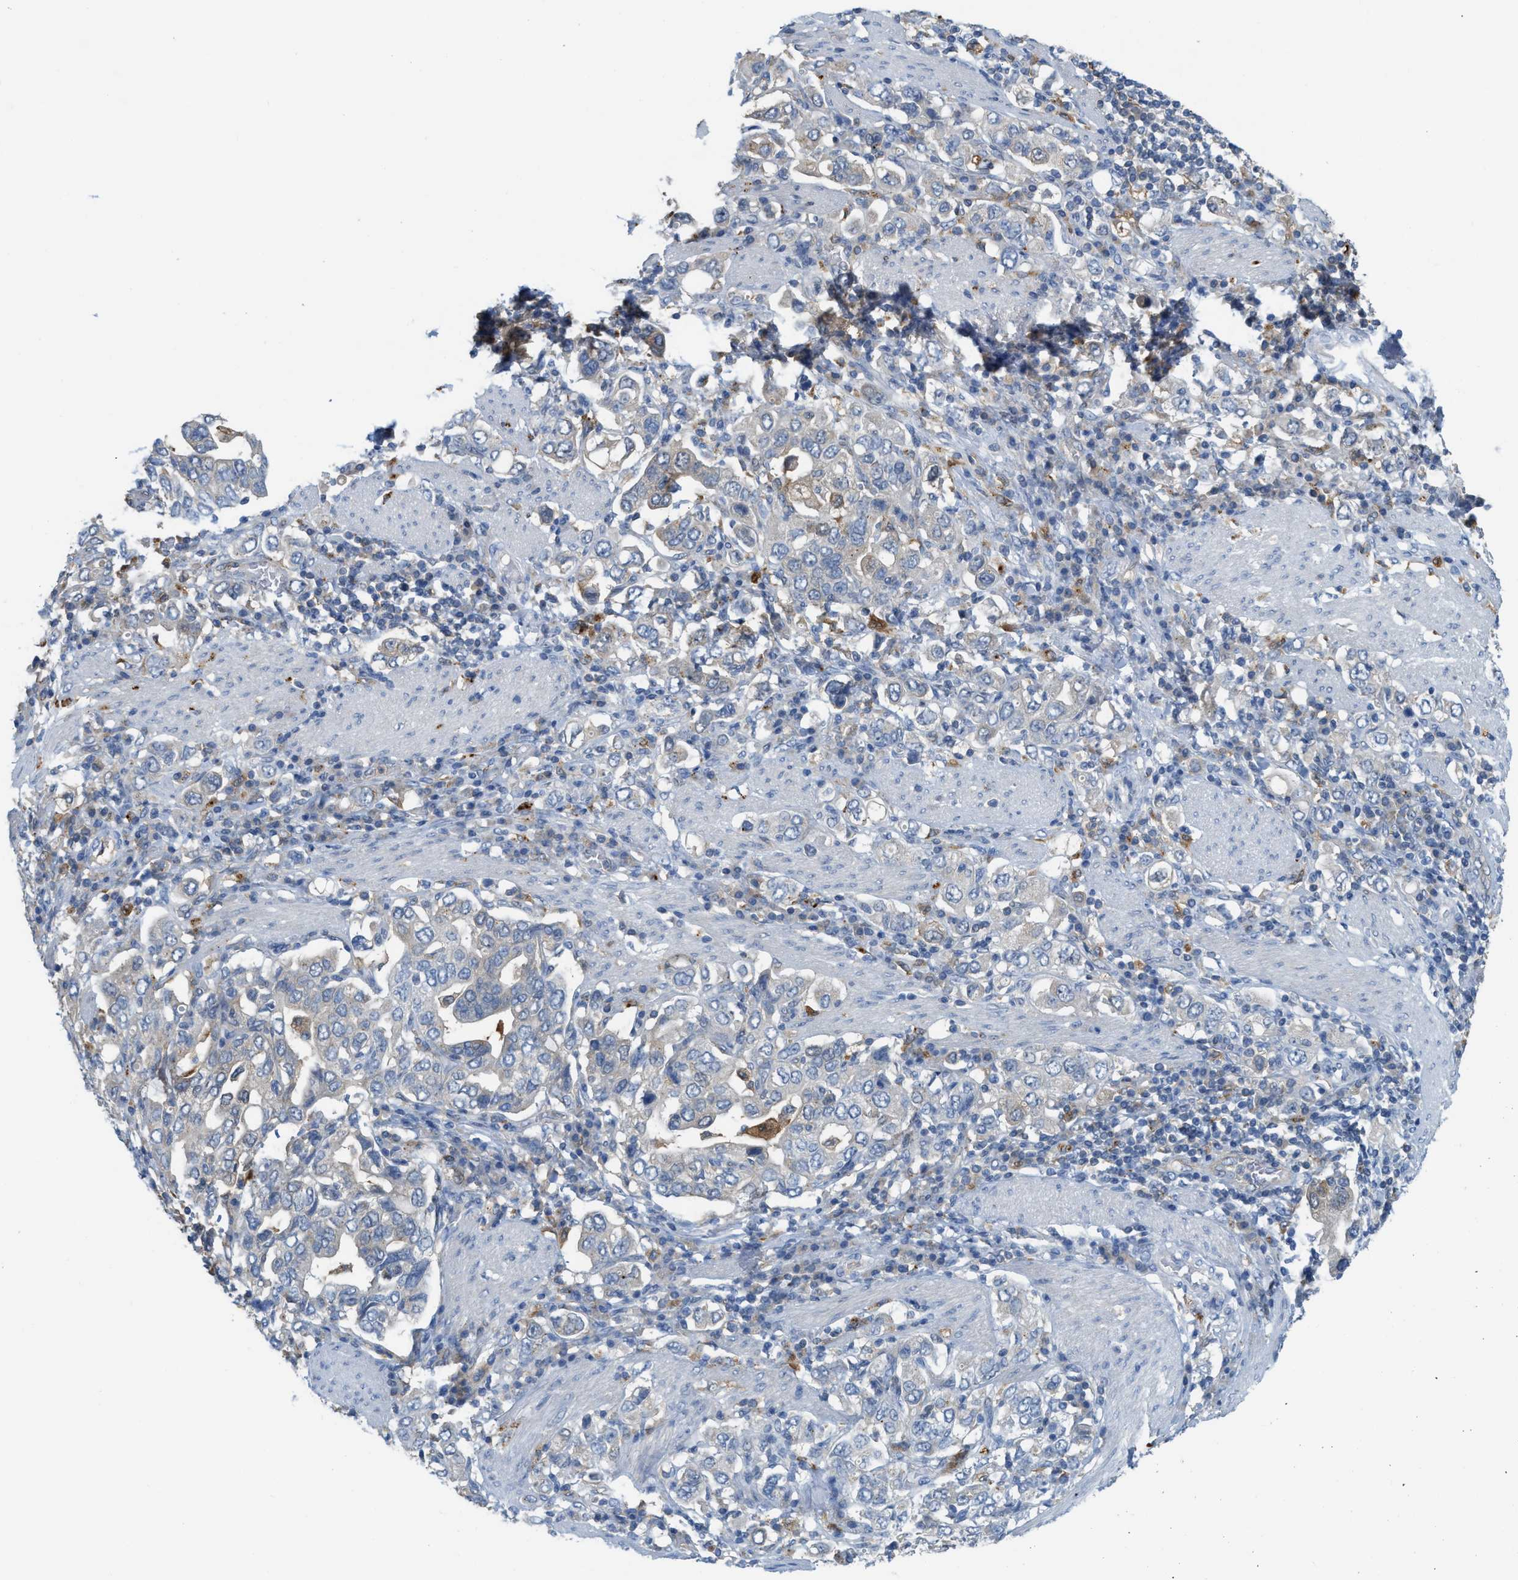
{"staining": {"intensity": "weak", "quantity": "25%-75%", "location": "cytoplasmic/membranous"}, "tissue": "stomach cancer", "cell_type": "Tumor cells", "image_type": "cancer", "snomed": [{"axis": "morphology", "description": "Adenocarcinoma, NOS"}, {"axis": "topography", "description": "Stomach, upper"}], "caption": "Tumor cells exhibit low levels of weak cytoplasmic/membranous staining in about 25%-75% of cells in adenocarcinoma (stomach).", "gene": "CSTB", "patient": {"sex": "male", "age": 62}}